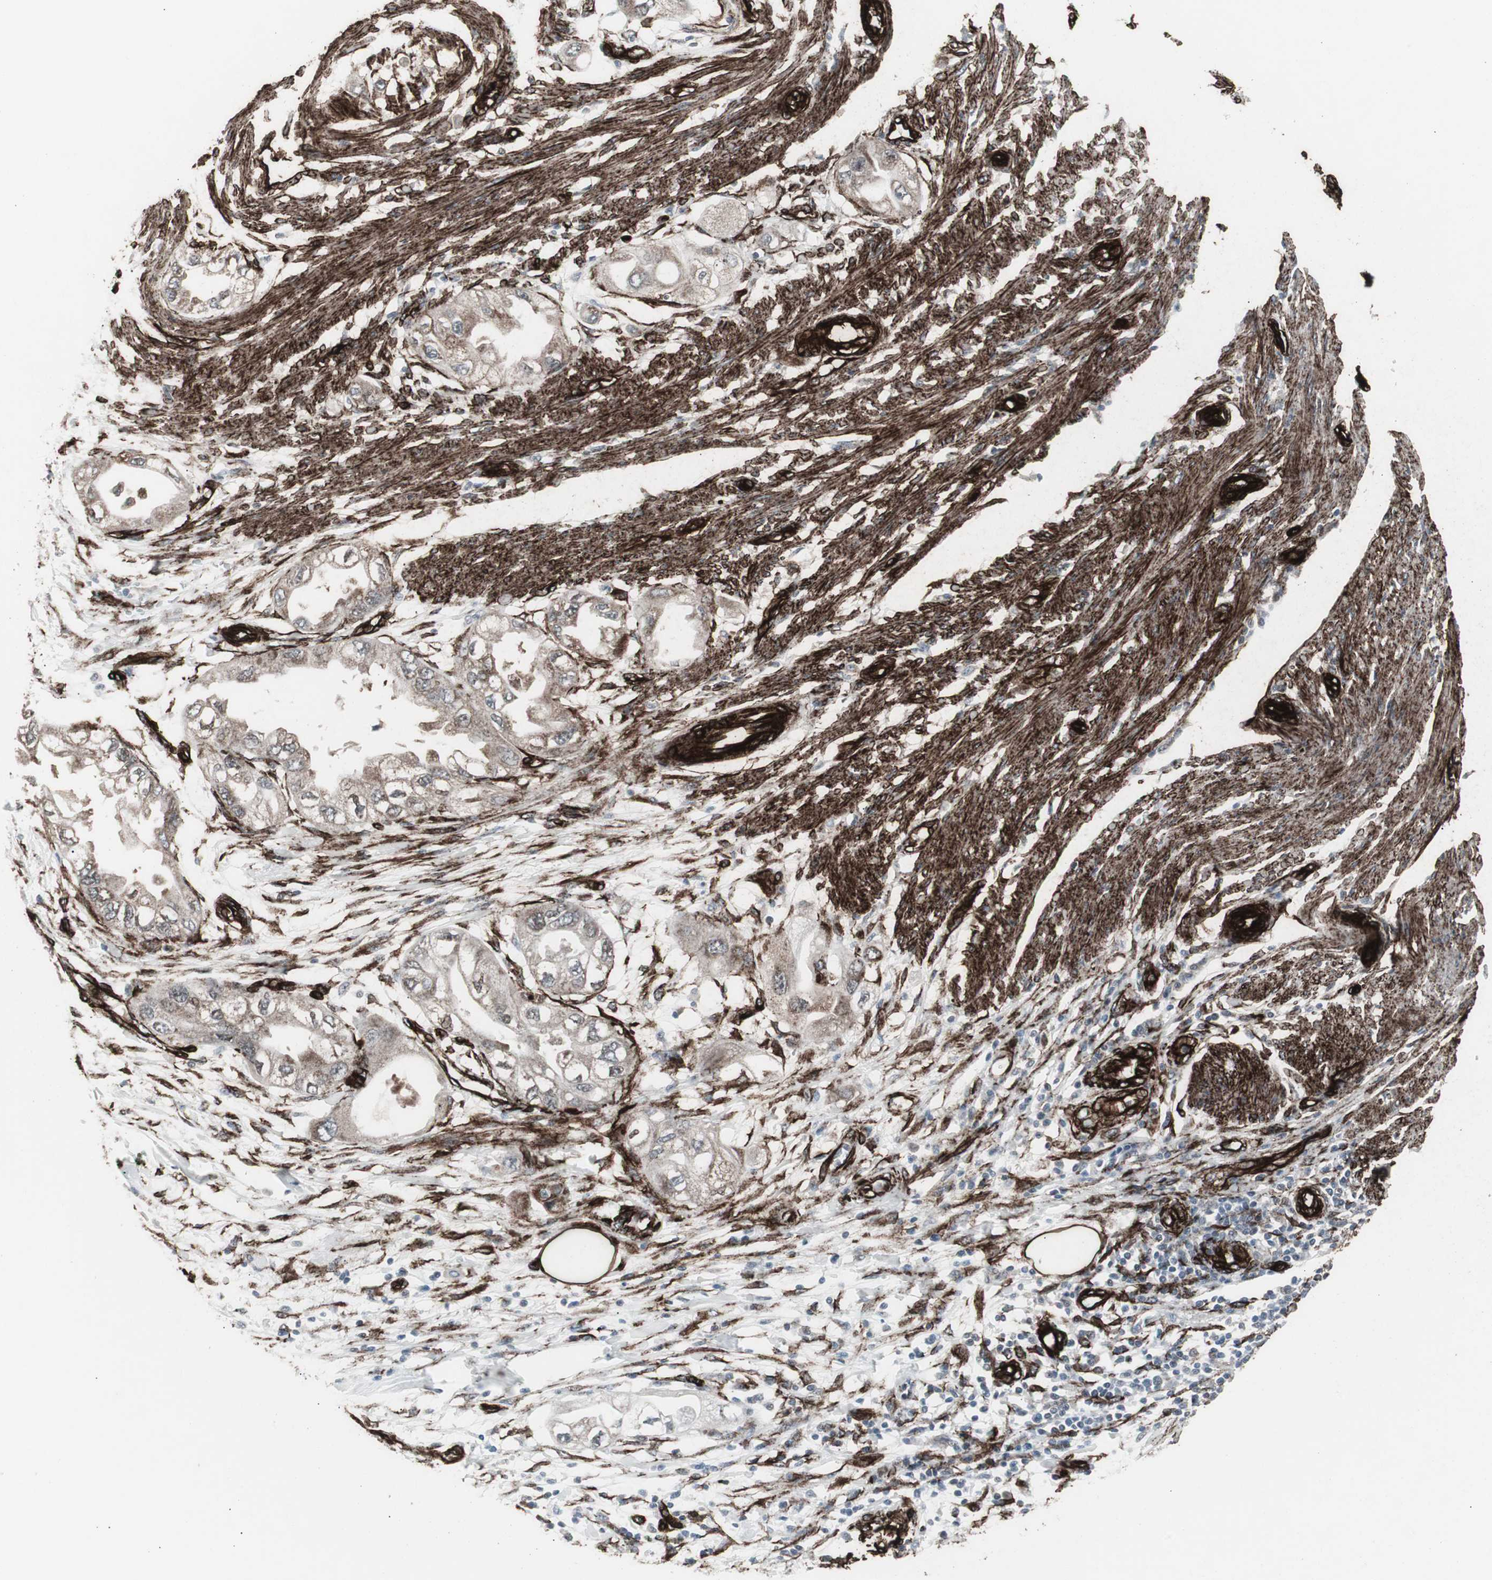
{"staining": {"intensity": "weak", "quantity": "25%-75%", "location": "cytoplasmic/membranous"}, "tissue": "endometrial cancer", "cell_type": "Tumor cells", "image_type": "cancer", "snomed": [{"axis": "morphology", "description": "Adenocarcinoma, NOS"}, {"axis": "topography", "description": "Endometrium"}], "caption": "Tumor cells display weak cytoplasmic/membranous expression in approximately 25%-75% of cells in endometrial cancer (adenocarcinoma).", "gene": "PDGFA", "patient": {"sex": "female", "age": 67}}